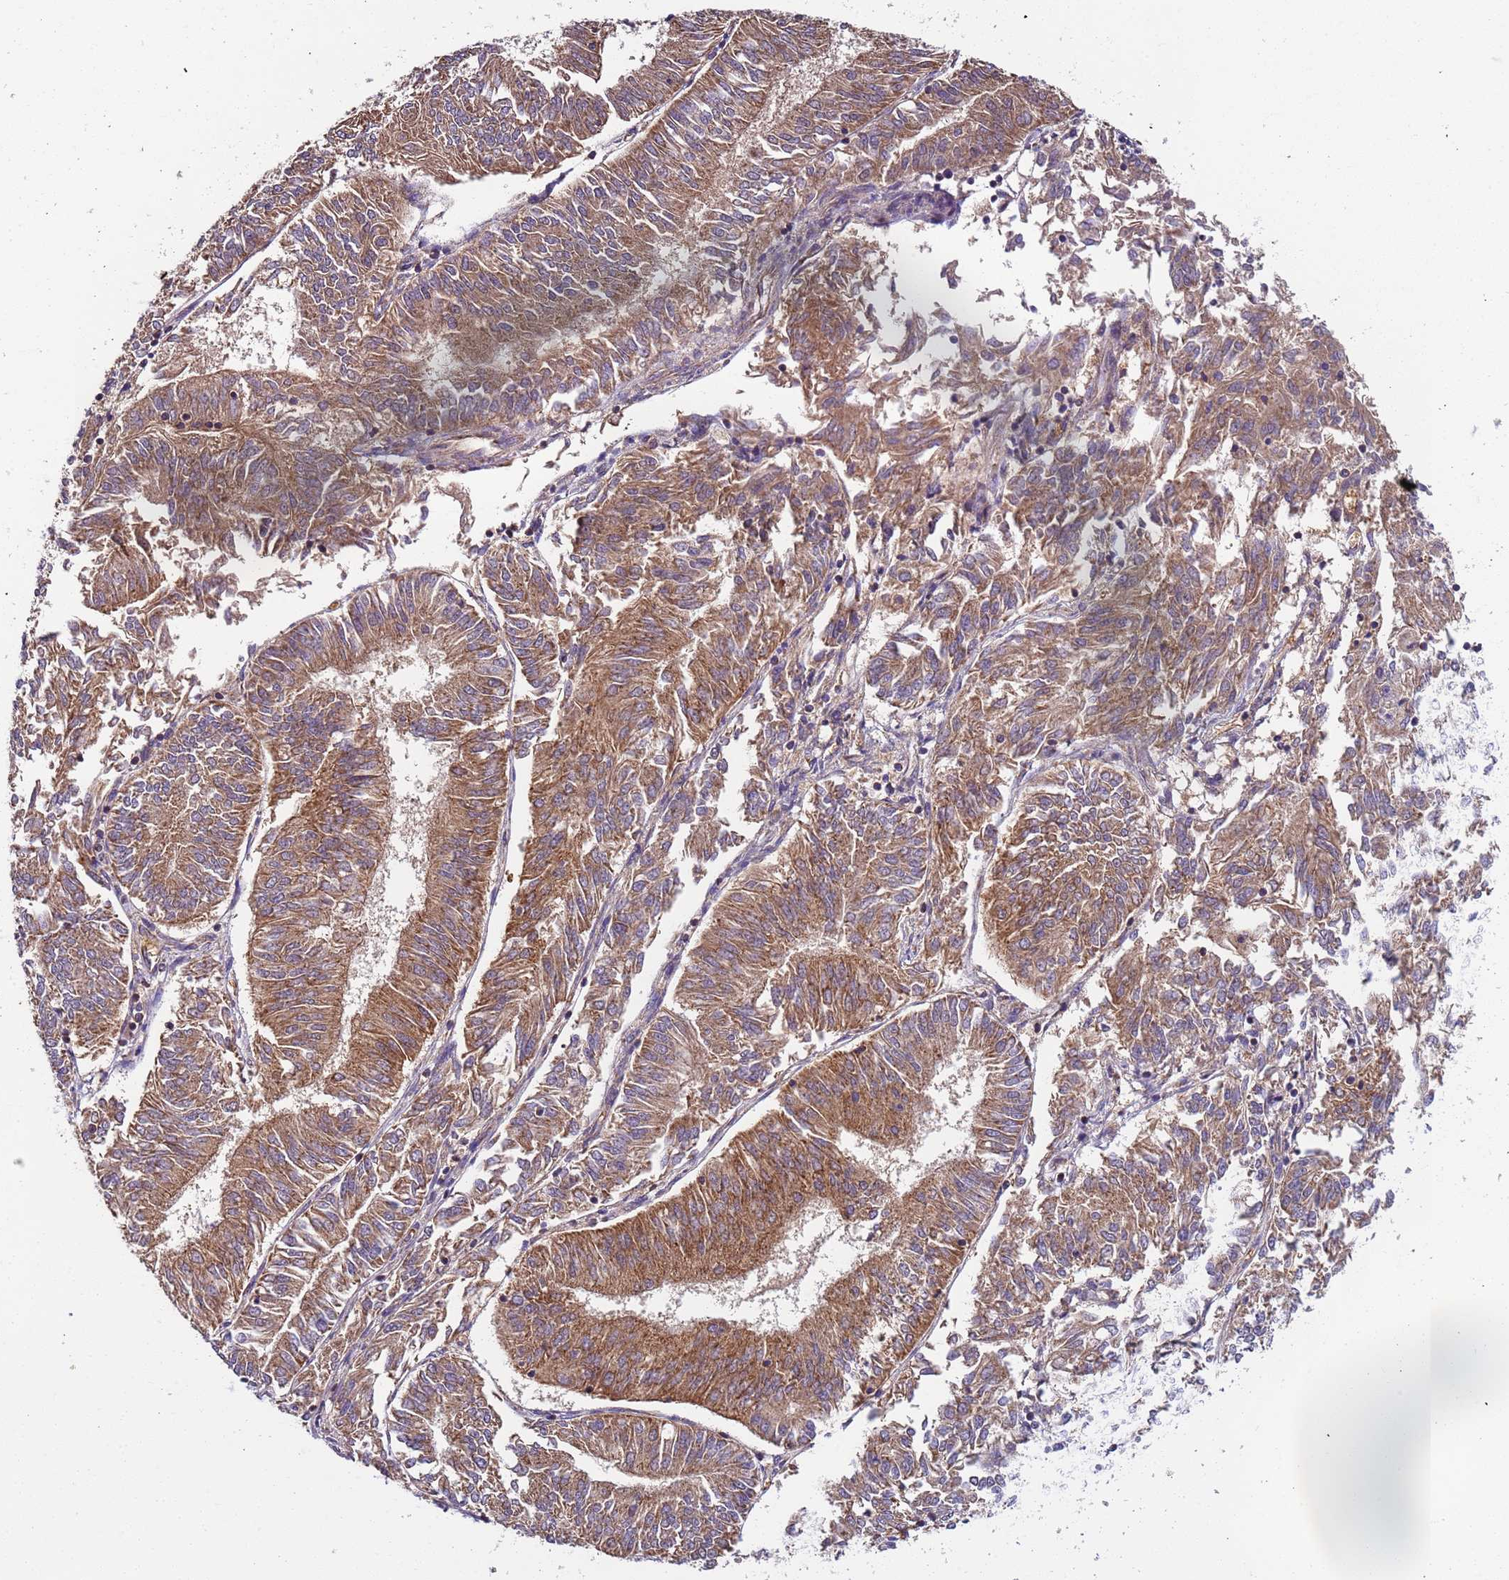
{"staining": {"intensity": "strong", "quantity": ">75%", "location": "cytoplasmic/membranous"}, "tissue": "endometrial cancer", "cell_type": "Tumor cells", "image_type": "cancer", "snomed": [{"axis": "morphology", "description": "Adenocarcinoma, NOS"}, {"axis": "topography", "description": "Endometrium"}], "caption": "Immunohistochemistry of adenocarcinoma (endometrial) displays high levels of strong cytoplasmic/membranous expression in approximately >75% of tumor cells.", "gene": "TMEM126A", "patient": {"sex": "female", "age": 58}}